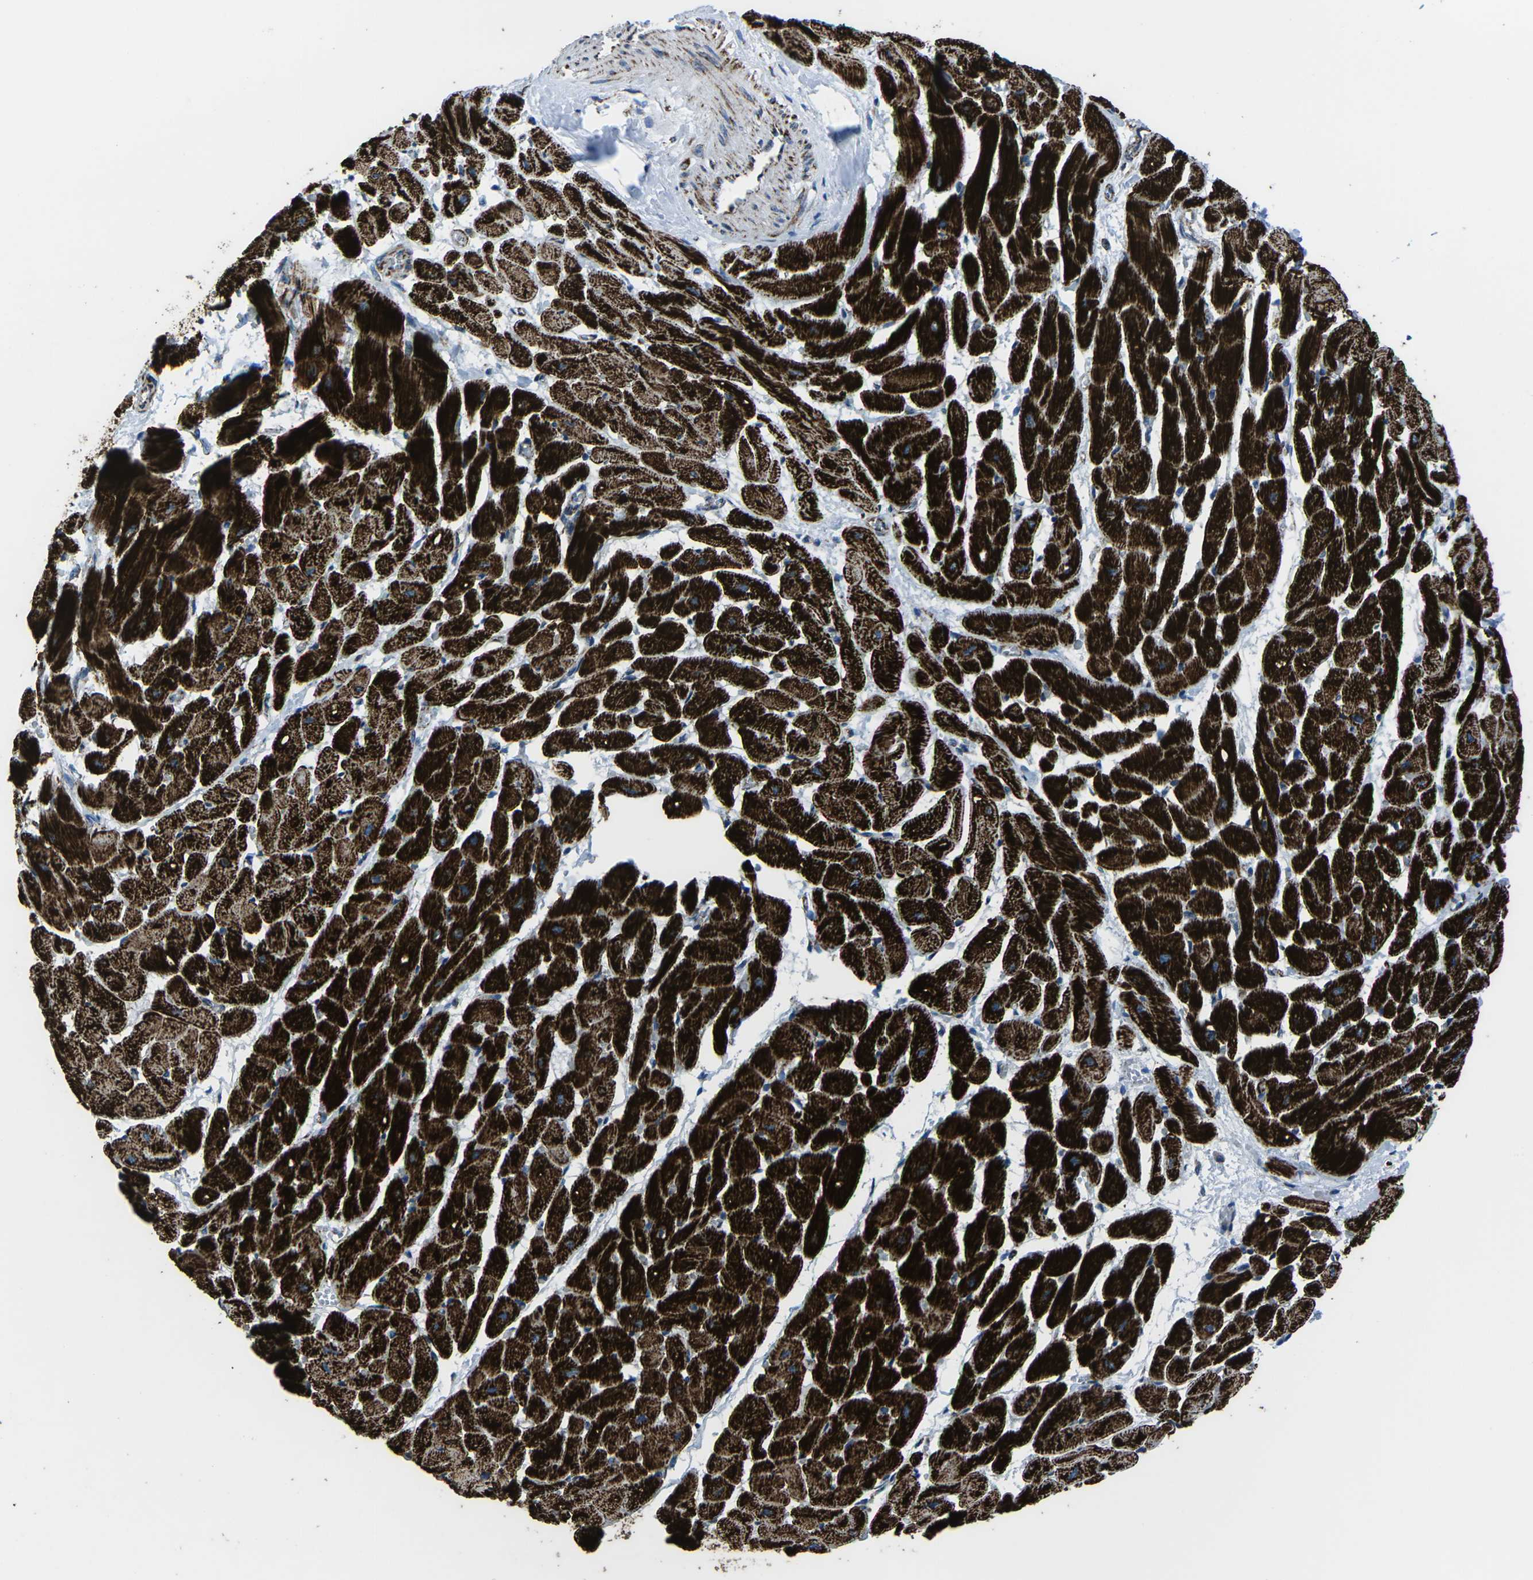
{"staining": {"intensity": "strong", "quantity": ">75%", "location": "cytoplasmic/membranous"}, "tissue": "heart muscle", "cell_type": "Cardiomyocytes", "image_type": "normal", "snomed": [{"axis": "morphology", "description": "Normal tissue, NOS"}, {"axis": "topography", "description": "Heart"}], "caption": "High-power microscopy captured an immunohistochemistry image of benign heart muscle, revealing strong cytoplasmic/membranous staining in about >75% of cardiomyocytes. (DAB (3,3'-diaminobenzidine) IHC, brown staining for protein, blue staining for nuclei).", "gene": "MT", "patient": {"sex": "male", "age": 45}}